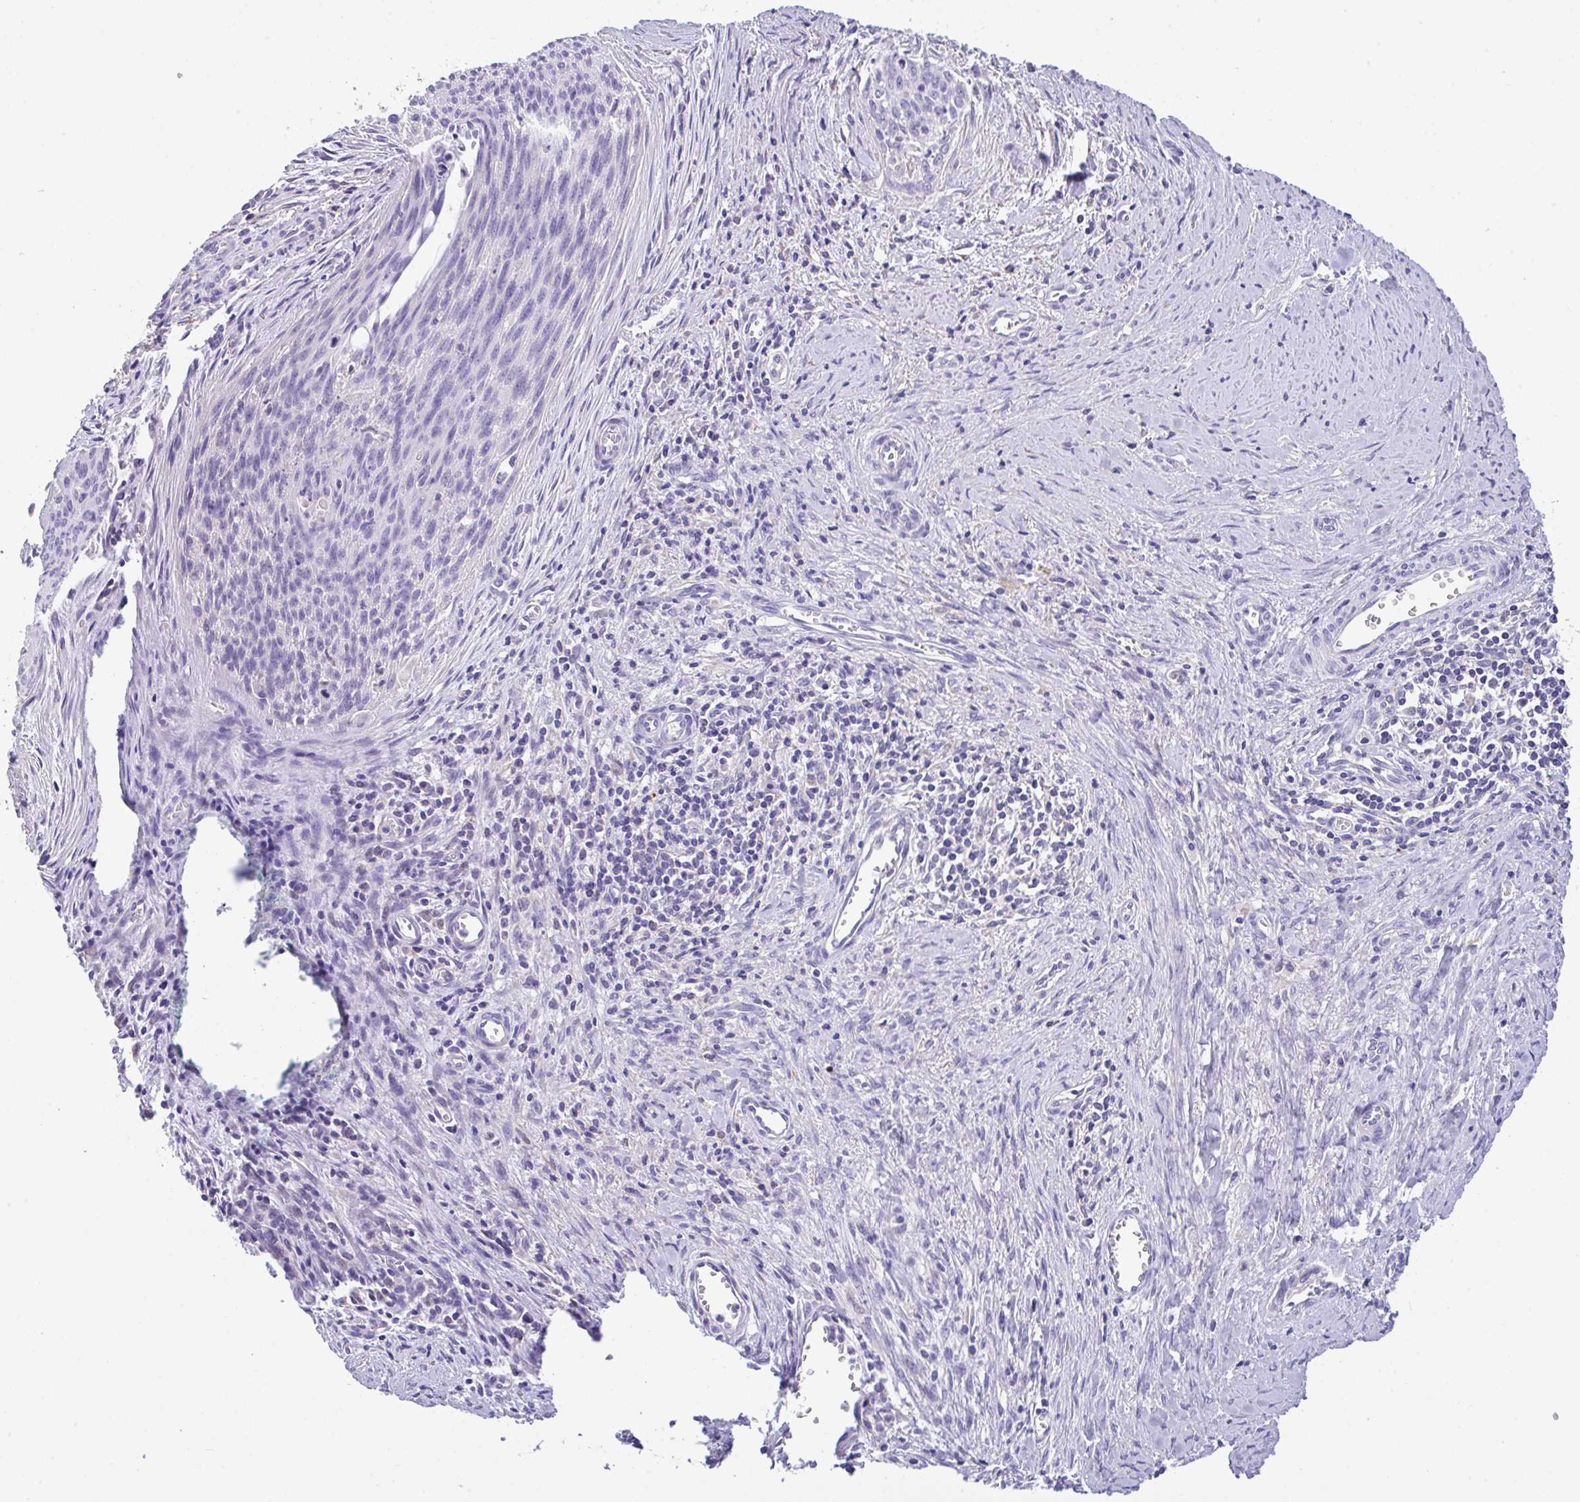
{"staining": {"intensity": "negative", "quantity": "none", "location": "none"}, "tissue": "cervical cancer", "cell_type": "Tumor cells", "image_type": "cancer", "snomed": [{"axis": "morphology", "description": "Squamous cell carcinoma, NOS"}, {"axis": "topography", "description": "Cervix"}], "caption": "This is a micrograph of immunohistochemistry (IHC) staining of squamous cell carcinoma (cervical), which shows no staining in tumor cells.", "gene": "CA10", "patient": {"sex": "female", "age": 55}}